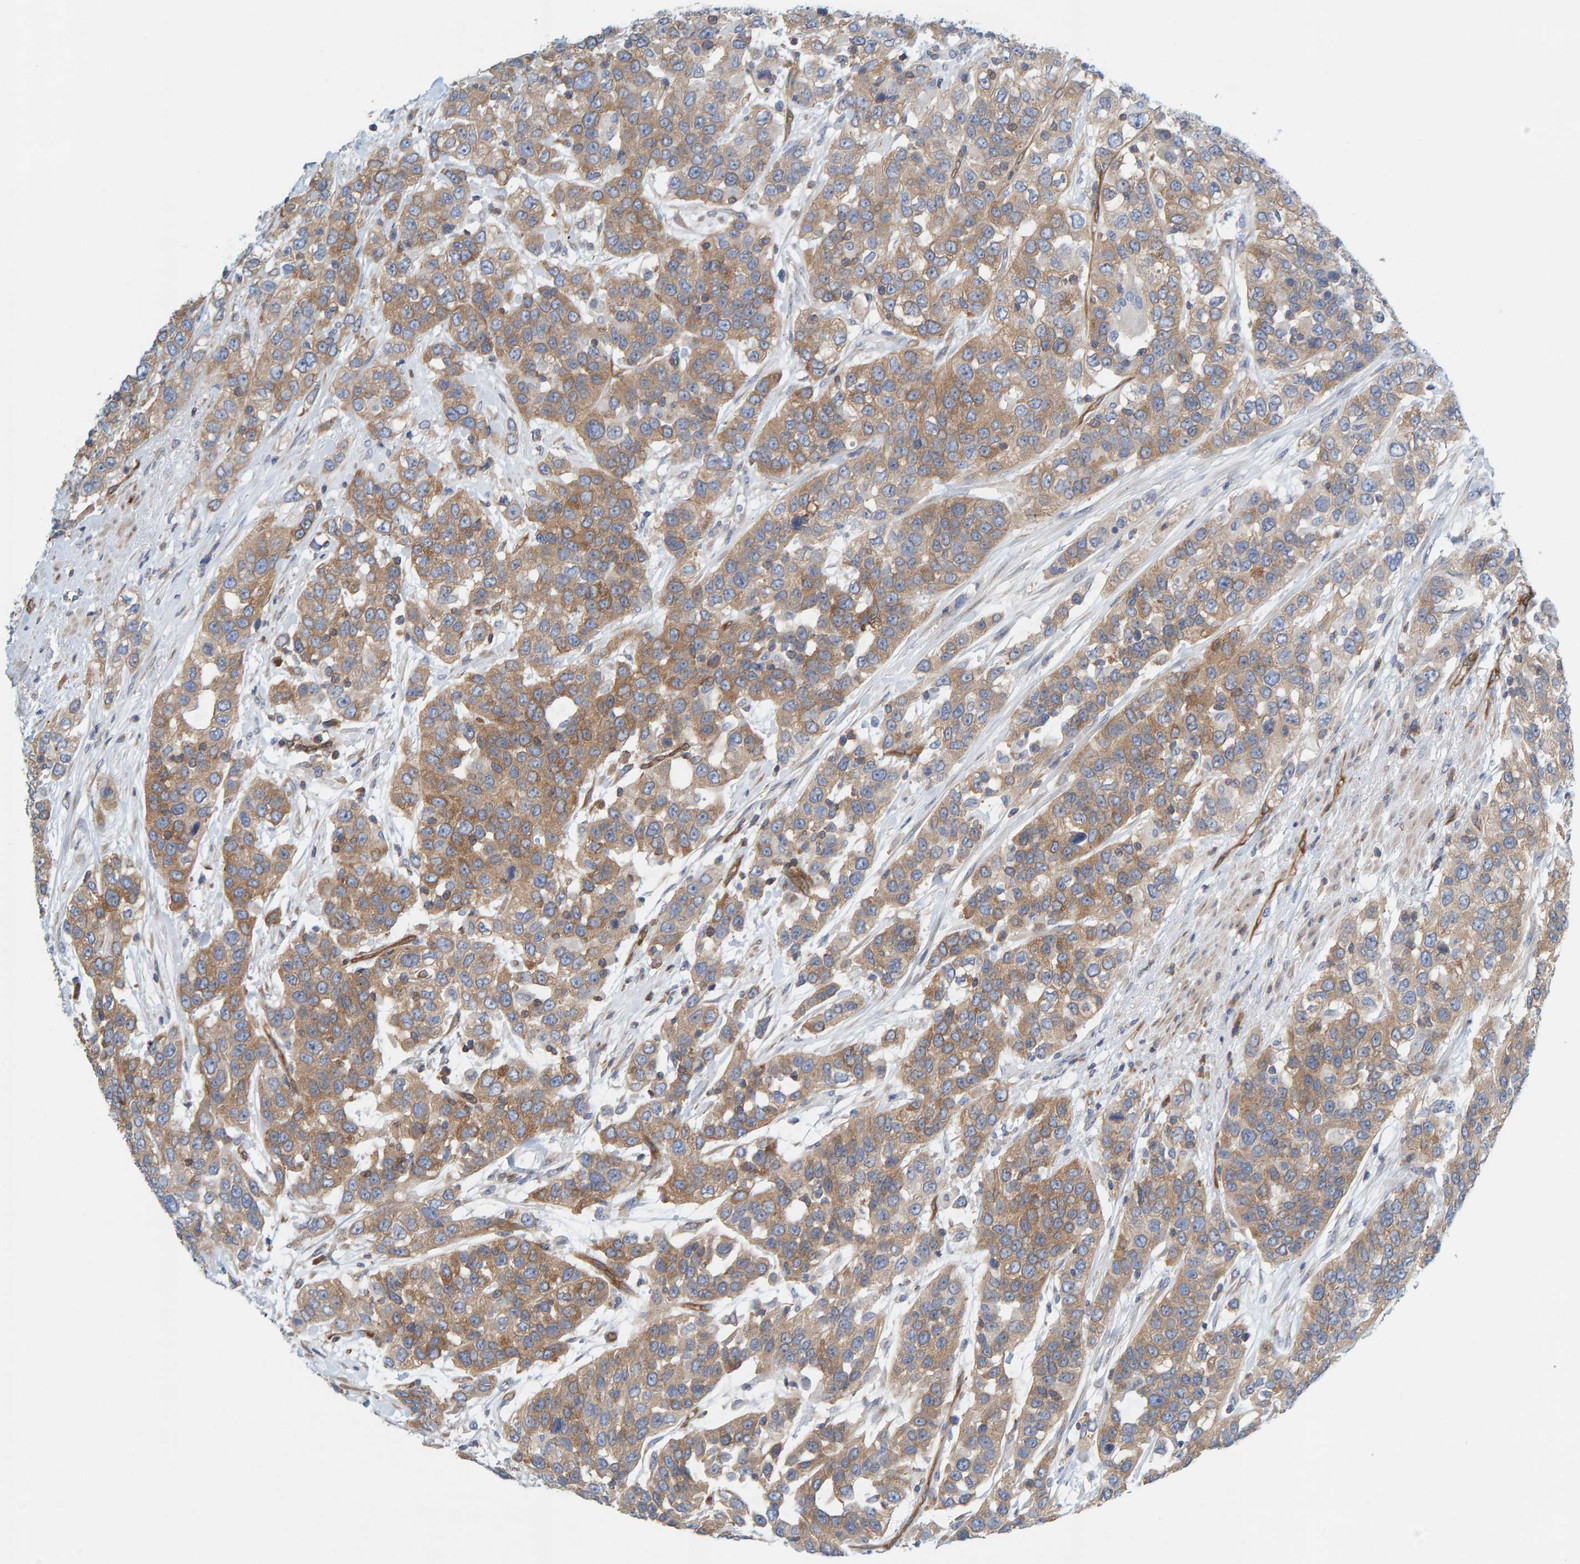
{"staining": {"intensity": "moderate", "quantity": ">75%", "location": "cytoplasmic/membranous"}, "tissue": "urothelial cancer", "cell_type": "Tumor cells", "image_type": "cancer", "snomed": [{"axis": "morphology", "description": "Urothelial carcinoma, High grade"}, {"axis": "topography", "description": "Urinary bladder"}], "caption": "The micrograph exhibits staining of urothelial cancer, revealing moderate cytoplasmic/membranous protein positivity (brown color) within tumor cells.", "gene": "PRKD2", "patient": {"sex": "female", "age": 80}}